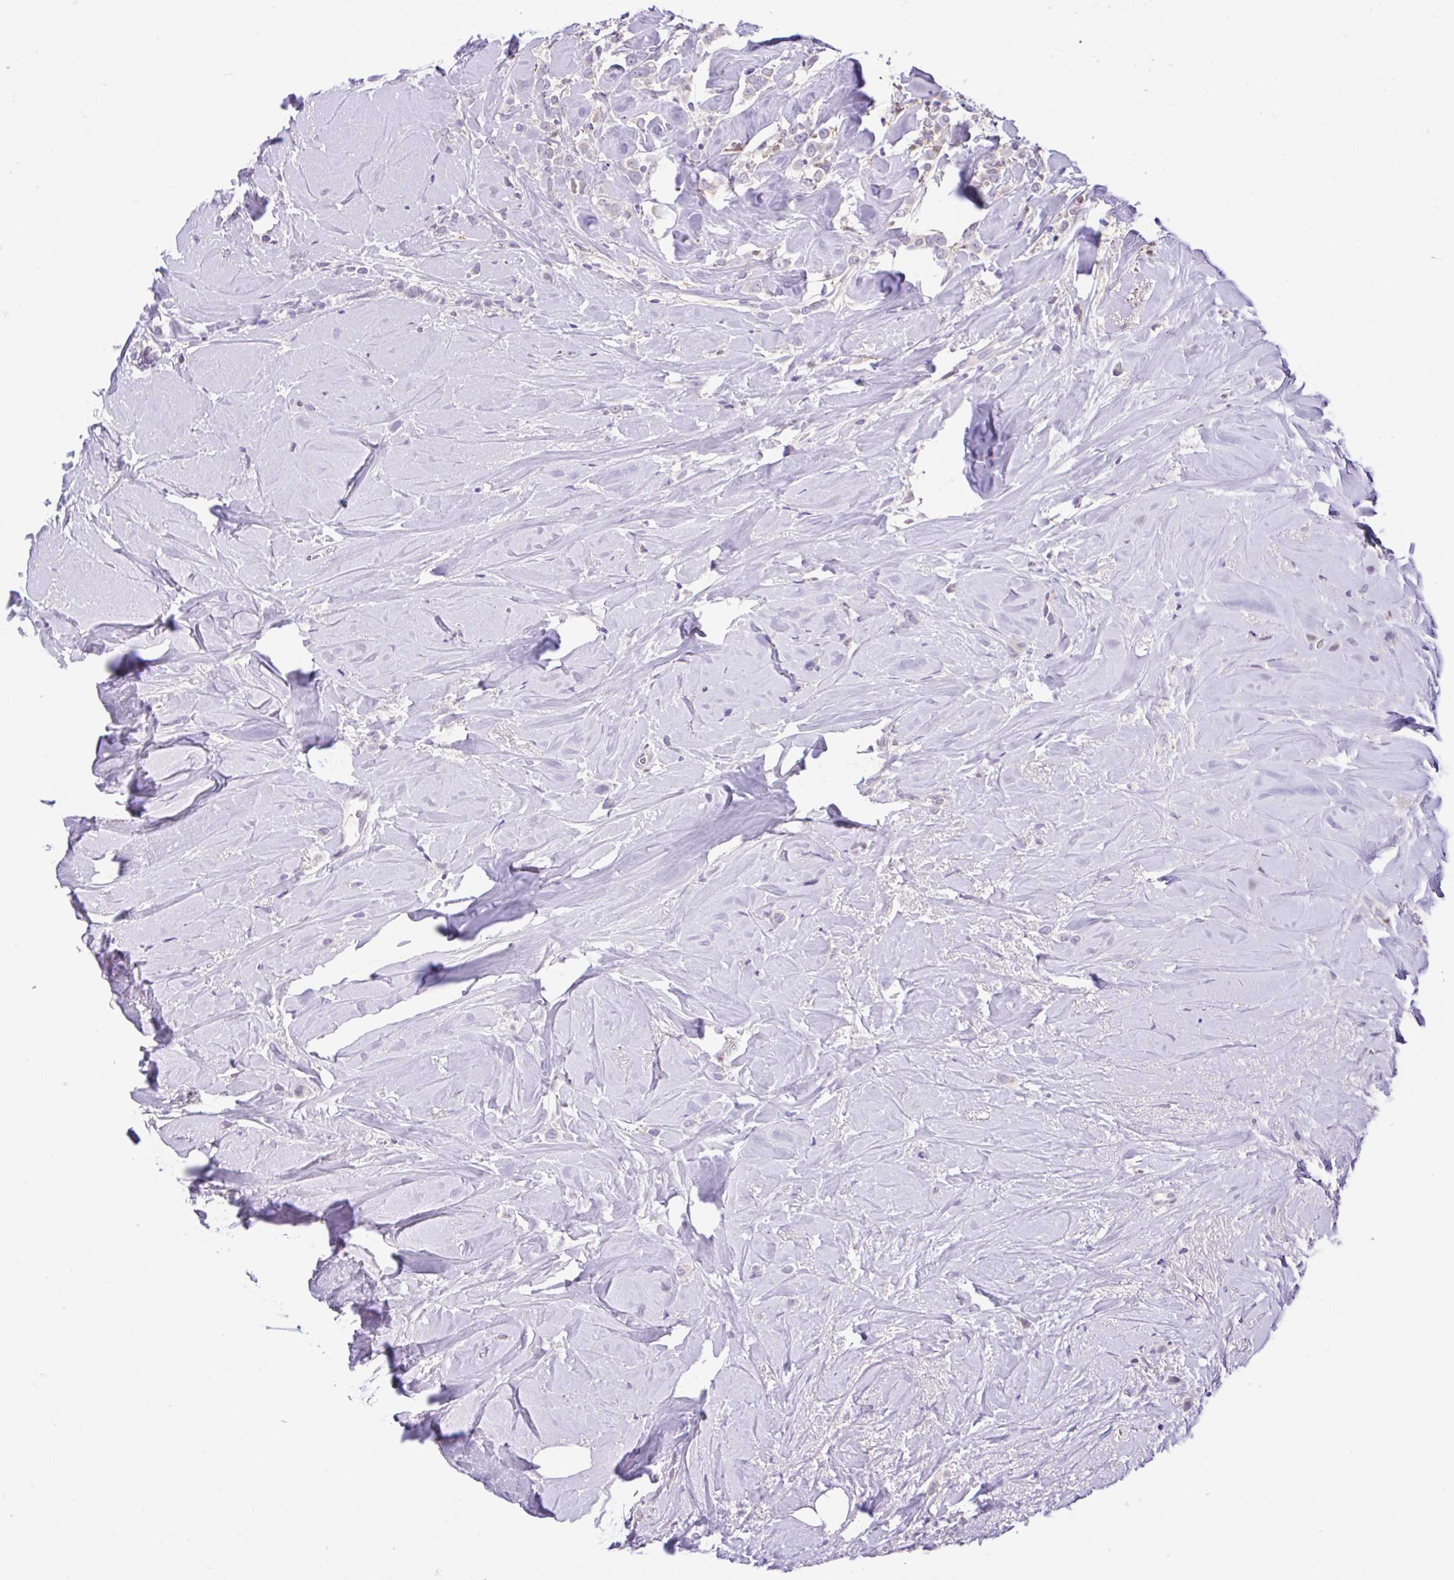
{"staining": {"intensity": "negative", "quantity": "none", "location": "none"}, "tissue": "breast cancer", "cell_type": "Tumor cells", "image_type": "cancer", "snomed": [{"axis": "morphology", "description": "Duct carcinoma"}, {"axis": "topography", "description": "Breast"}], "caption": "Tumor cells are negative for protein expression in human breast invasive ductal carcinoma.", "gene": "ANO4", "patient": {"sex": "female", "age": 80}}